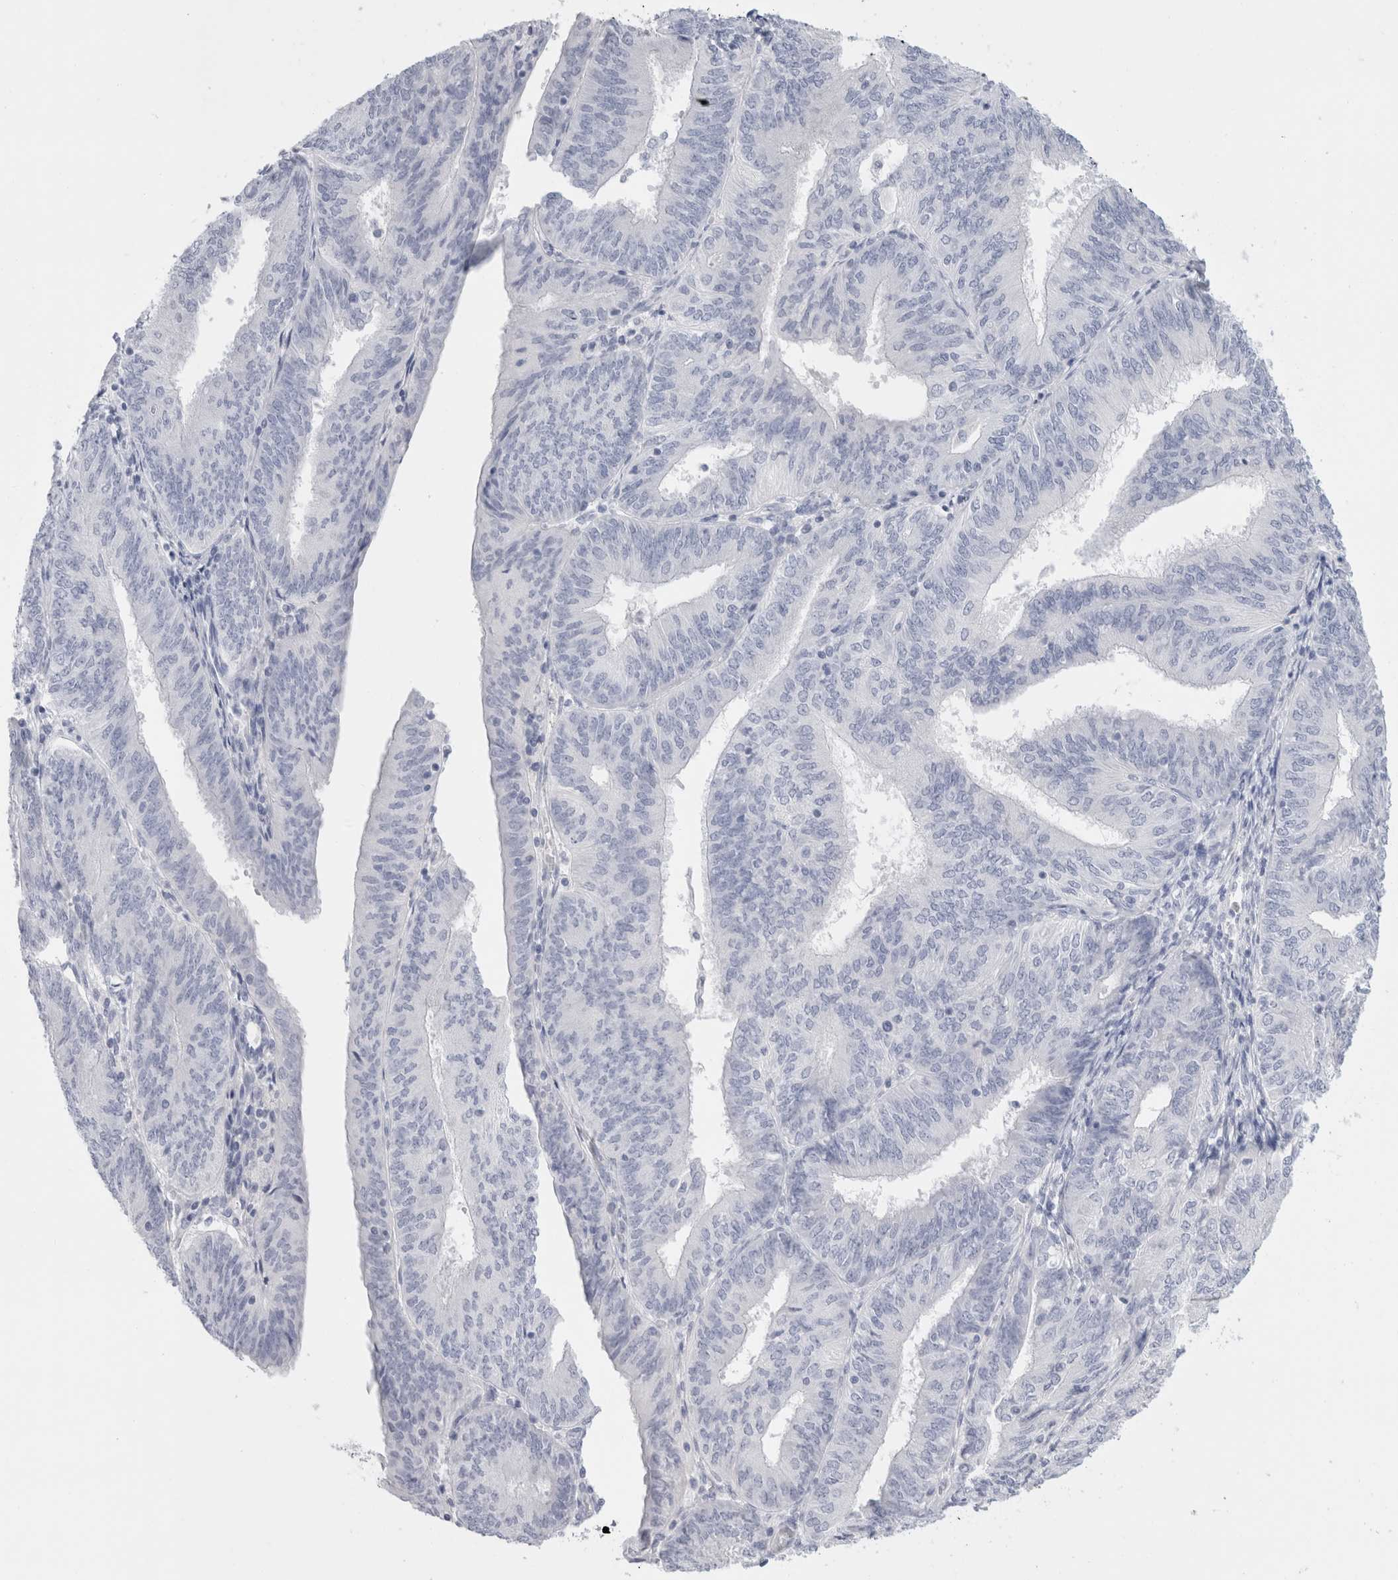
{"staining": {"intensity": "negative", "quantity": "none", "location": "none"}, "tissue": "endometrial cancer", "cell_type": "Tumor cells", "image_type": "cancer", "snomed": [{"axis": "morphology", "description": "Adenocarcinoma, NOS"}, {"axis": "topography", "description": "Endometrium"}], "caption": "Adenocarcinoma (endometrial) was stained to show a protein in brown. There is no significant expression in tumor cells. (DAB immunohistochemistry (IHC), high magnification).", "gene": "MUC15", "patient": {"sex": "female", "age": 58}}